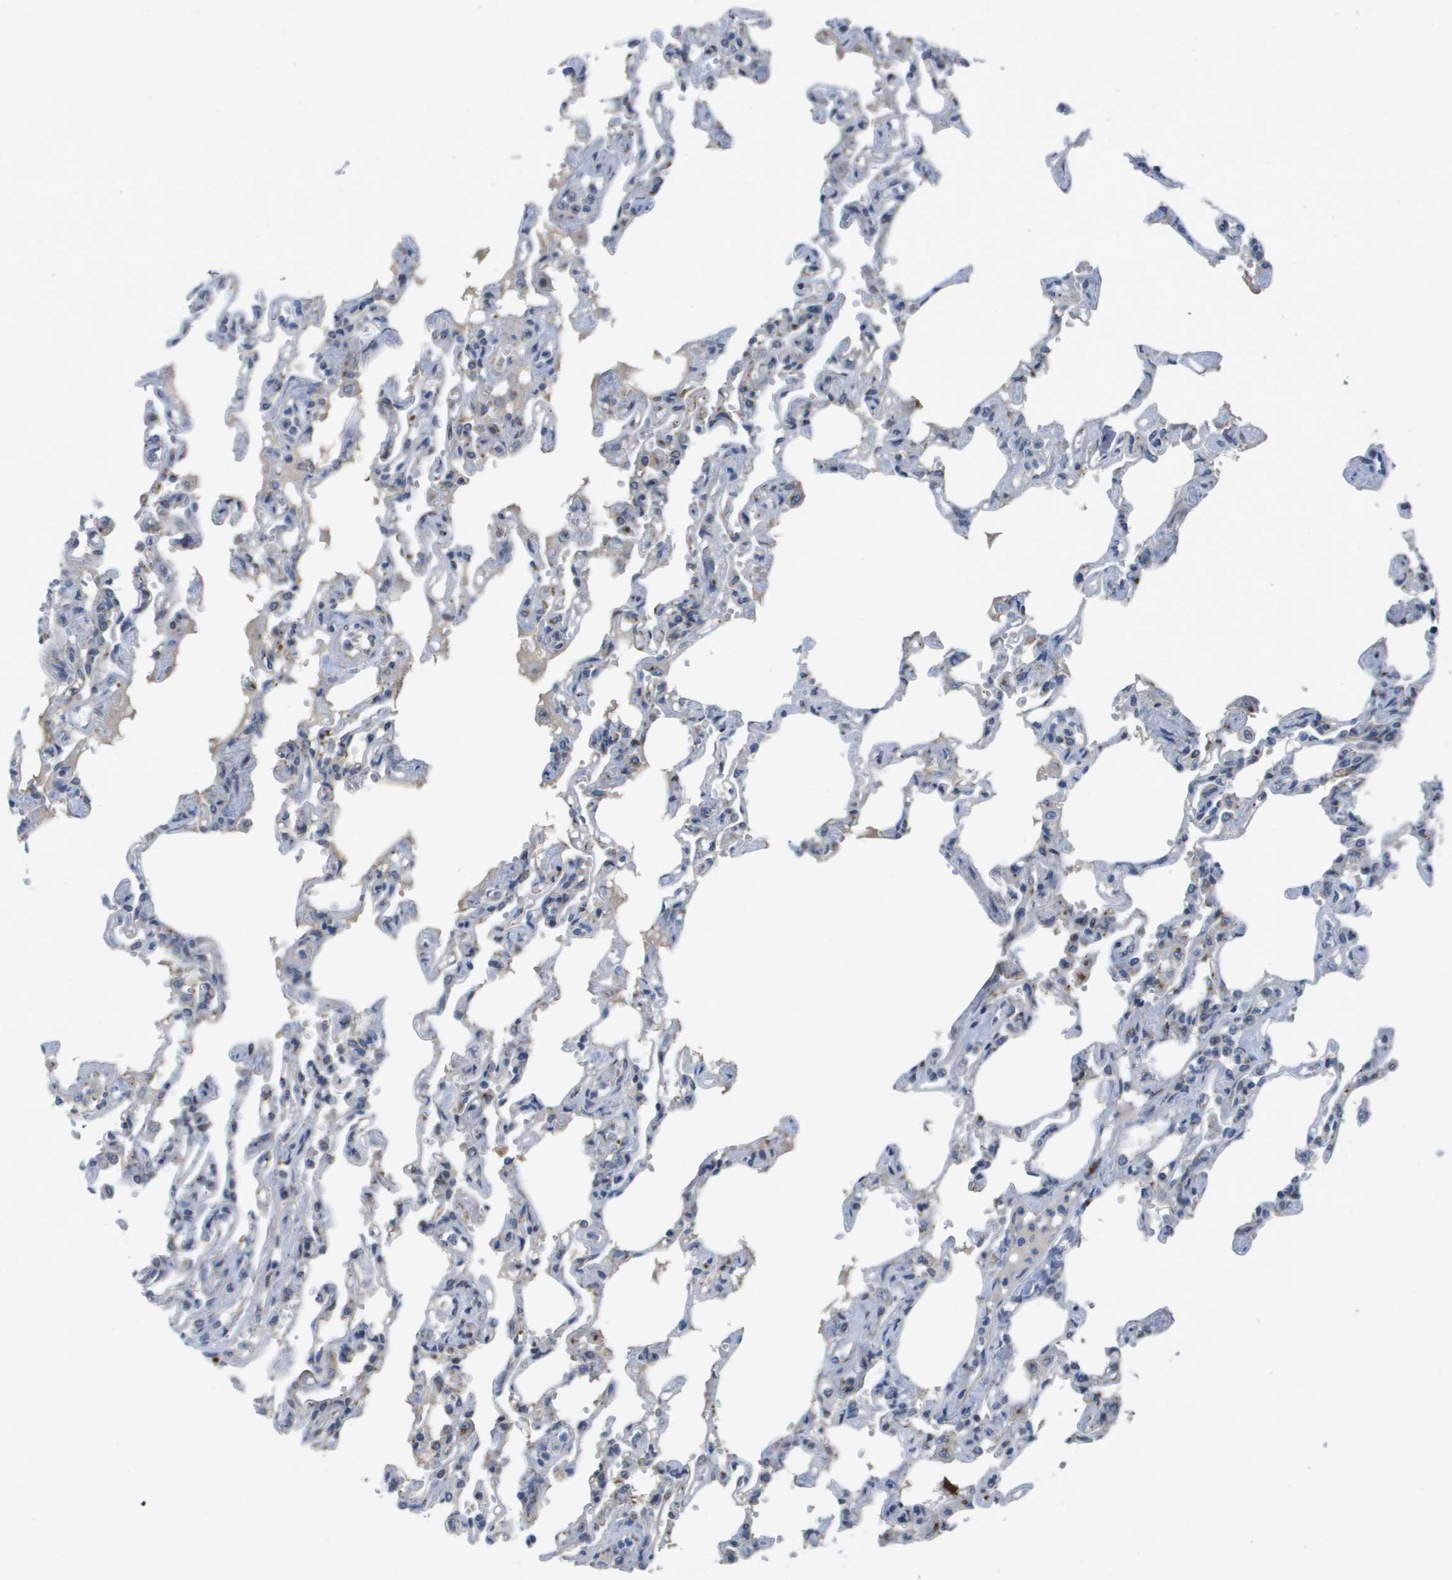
{"staining": {"intensity": "weak", "quantity": "<25%", "location": "cytoplasmic/membranous"}, "tissue": "lung", "cell_type": "Alveolar cells", "image_type": "normal", "snomed": [{"axis": "morphology", "description": "Normal tissue, NOS"}, {"axis": "topography", "description": "Lung"}], "caption": "Immunohistochemistry histopathology image of normal lung: human lung stained with DAB (3,3'-diaminobenzidine) reveals no significant protein expression in alveolar cells. (DAB immunohistochemistry, high magnification).", "gene": "QSOX2", "patient": {"sex": "male", "age": 21}}